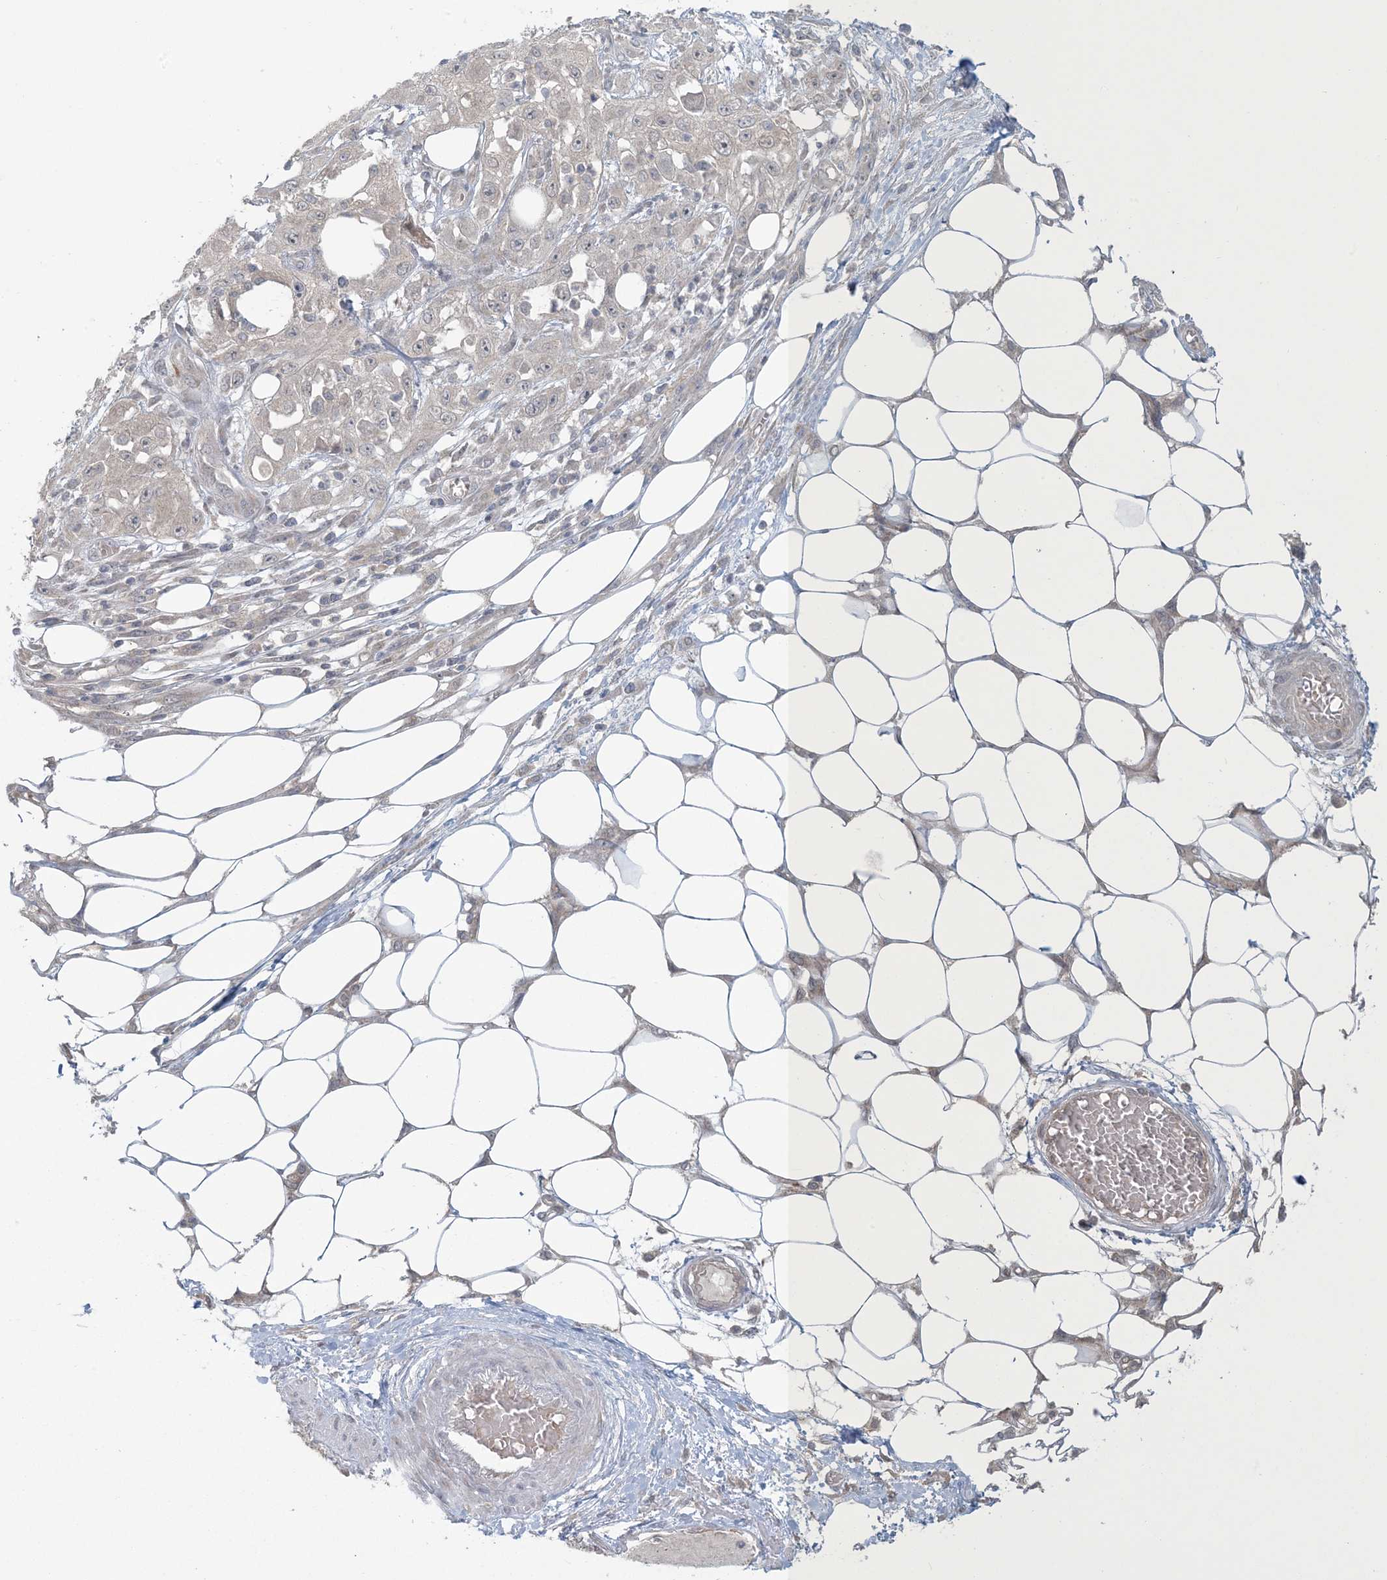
{"staining": {"intensity": "negative", "quantity": "none", "location": "none"}, "tissue": "skin cancer", "cell_type": "Tumor cells", "image_type": "cancer", "snomed": [{"axis": "morphology", "description": "Squamous cell carcinoma, NOS"}, {"axis": "morphology", "description": "Squamous cell carcinoma, metastatic, NOS"}, {"axis": "topography", "description": "Skin"}, {"axis": "topography", "description": "Lymph node"}], "caption": "Tumor cells are negative for protein expression in human squamous cell carcinoma (skin).", "gene": "NRBP2", "patient": {"sex": "male", "age": 75}}